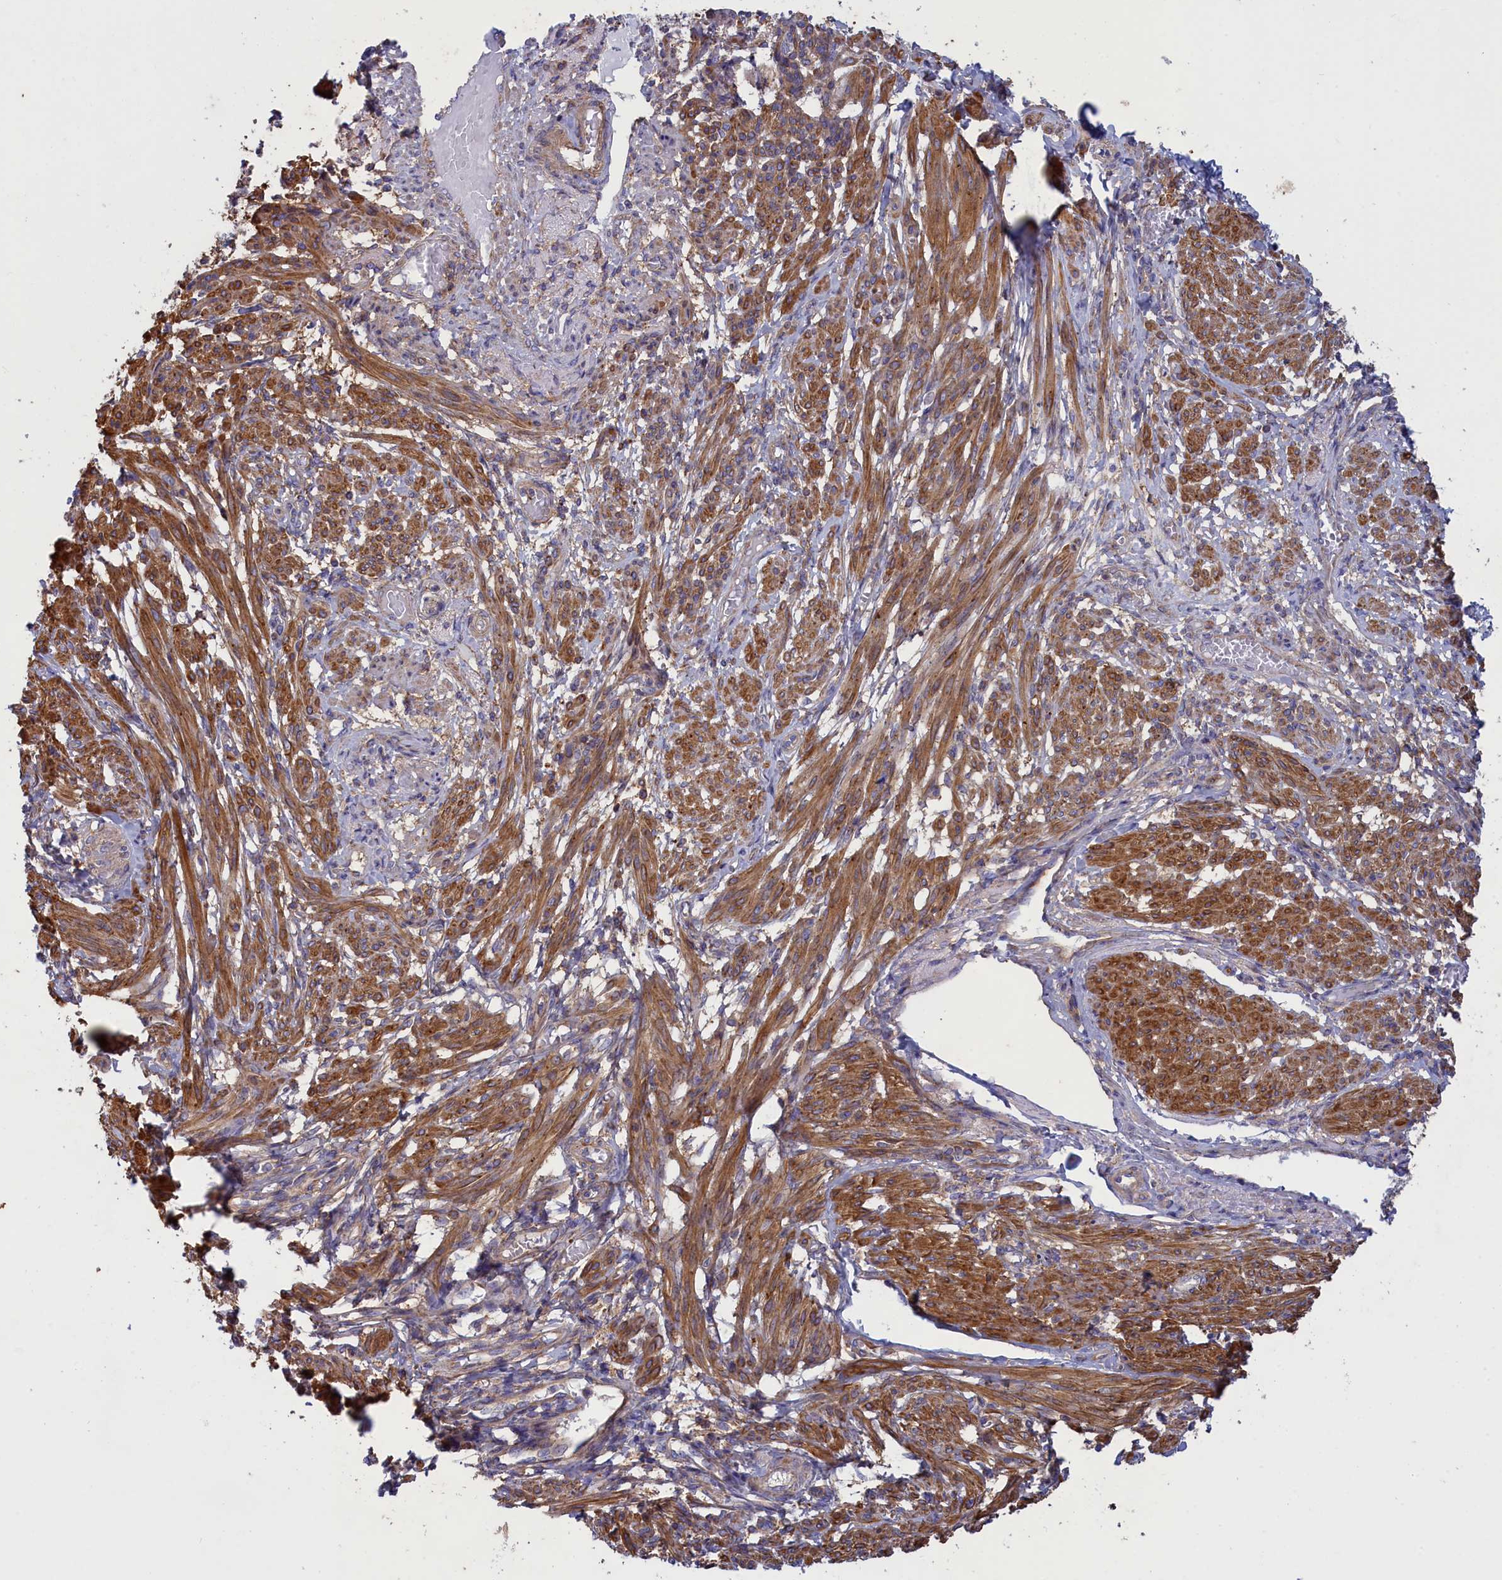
{"staining": {"intensity": "moderate", "quantity": "25%-75%", "location": "cytoplasmic/membranous"}, "tissue": "smooth muscle", "cell_type": "Smooth muscle cells", "image_type": "normal", "snomed": [{"axis": "morphology", "description": "Normal tissue, NOS"}, {"axis": "topography", "description": "Smooth muscle"}], "caption": "Normal smooth muscle demonstrates moderate cytoplasmic/membranous positivity in approximately 25%-75% of smooth muscle cells, visualized by immunohistochemistry. Immunohistochemistry stains the protein in brown and the nuclei are stained blue.", "gene": "SCAMP4", "patient": {"sex": "female", "age": 39}}